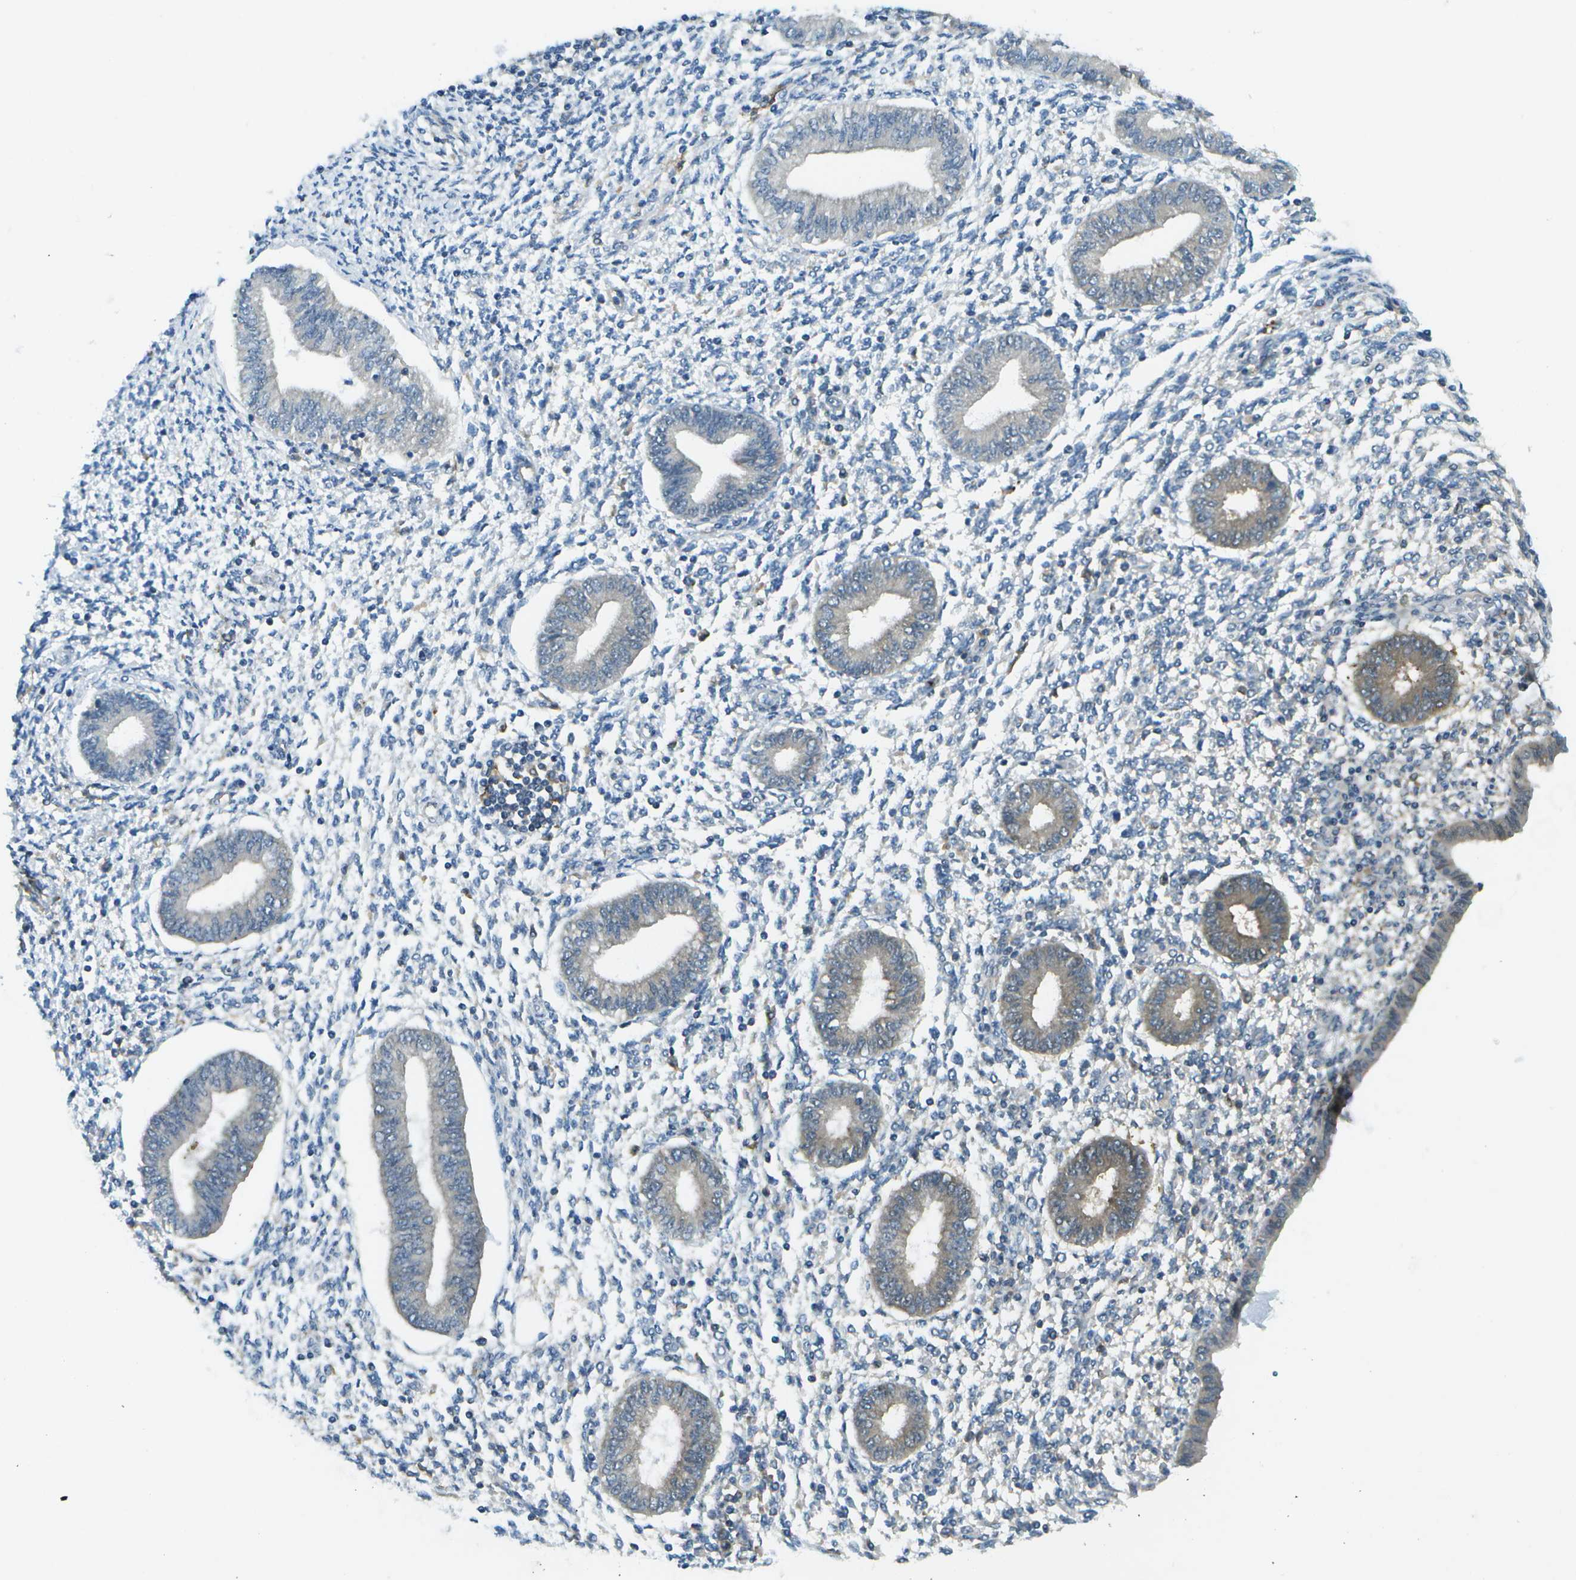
{"staining": {"intensity": "negative", "quantity": "none", "location": "none"}, "tissue": "endometrium", "cell_type": "Cells in endometrial stroma", "image_type": "normal", "snomed": [{"axis": "morphology", "description": "Normal tissue, NOS"}, {"axis": "topography", "description": "Endometrium"}], "caption": "This micrograph is of benign endometrium stained with immunohistochemistry (IHC) to label a protein in brown with the nuclei are counter-stained blue. There is no expression in cells in endometrial stroma.", "gene": "CDH23", "patient": {"sex": "female", "age": 50}}